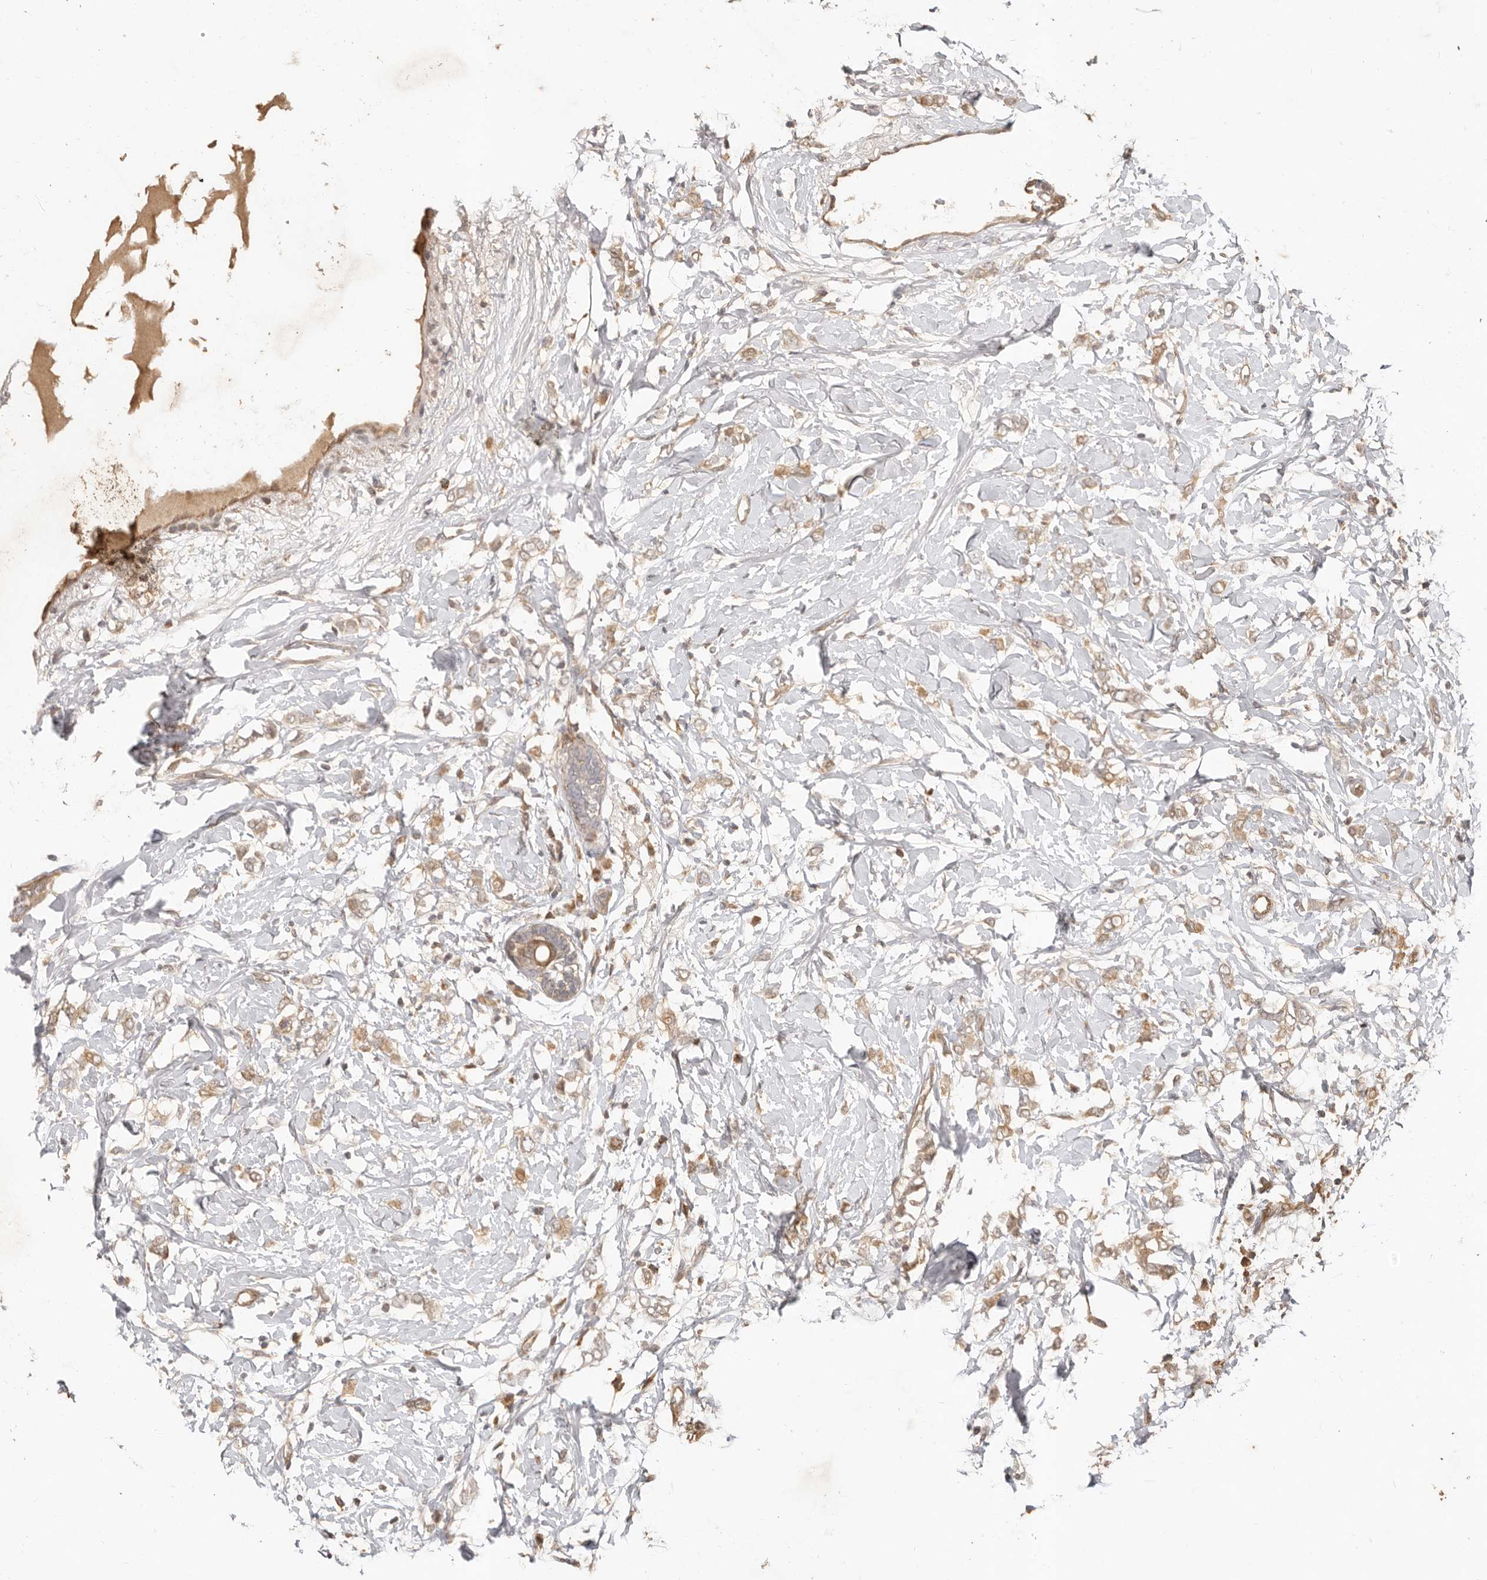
{"staining": {"intensity": "moderate", "quantity": ">75%", "location": "cytoplasmic/membranous"}, "tissue": "breast cancer", "cell_type": "Tumor cells", "image_type": "cancer", "snomed": [{"axis": "morphology", "description": "Normal tissue, NOS"}, {"axis": "morphology", "description": "Lobular carcinoma"}, {"axis": "topography", "description": "Breast"}], "caption": "Lobular carcinoma (breast) stained with DAB (3,3'-diaminobenzidine) immunohistochemistry (IHC) displays medium levels of moderate cytoplasmic/membranous positivity in about >75% of tumor cells.", "gene": "MTFR2", "patient": {"sex": "female", "age": 47}}